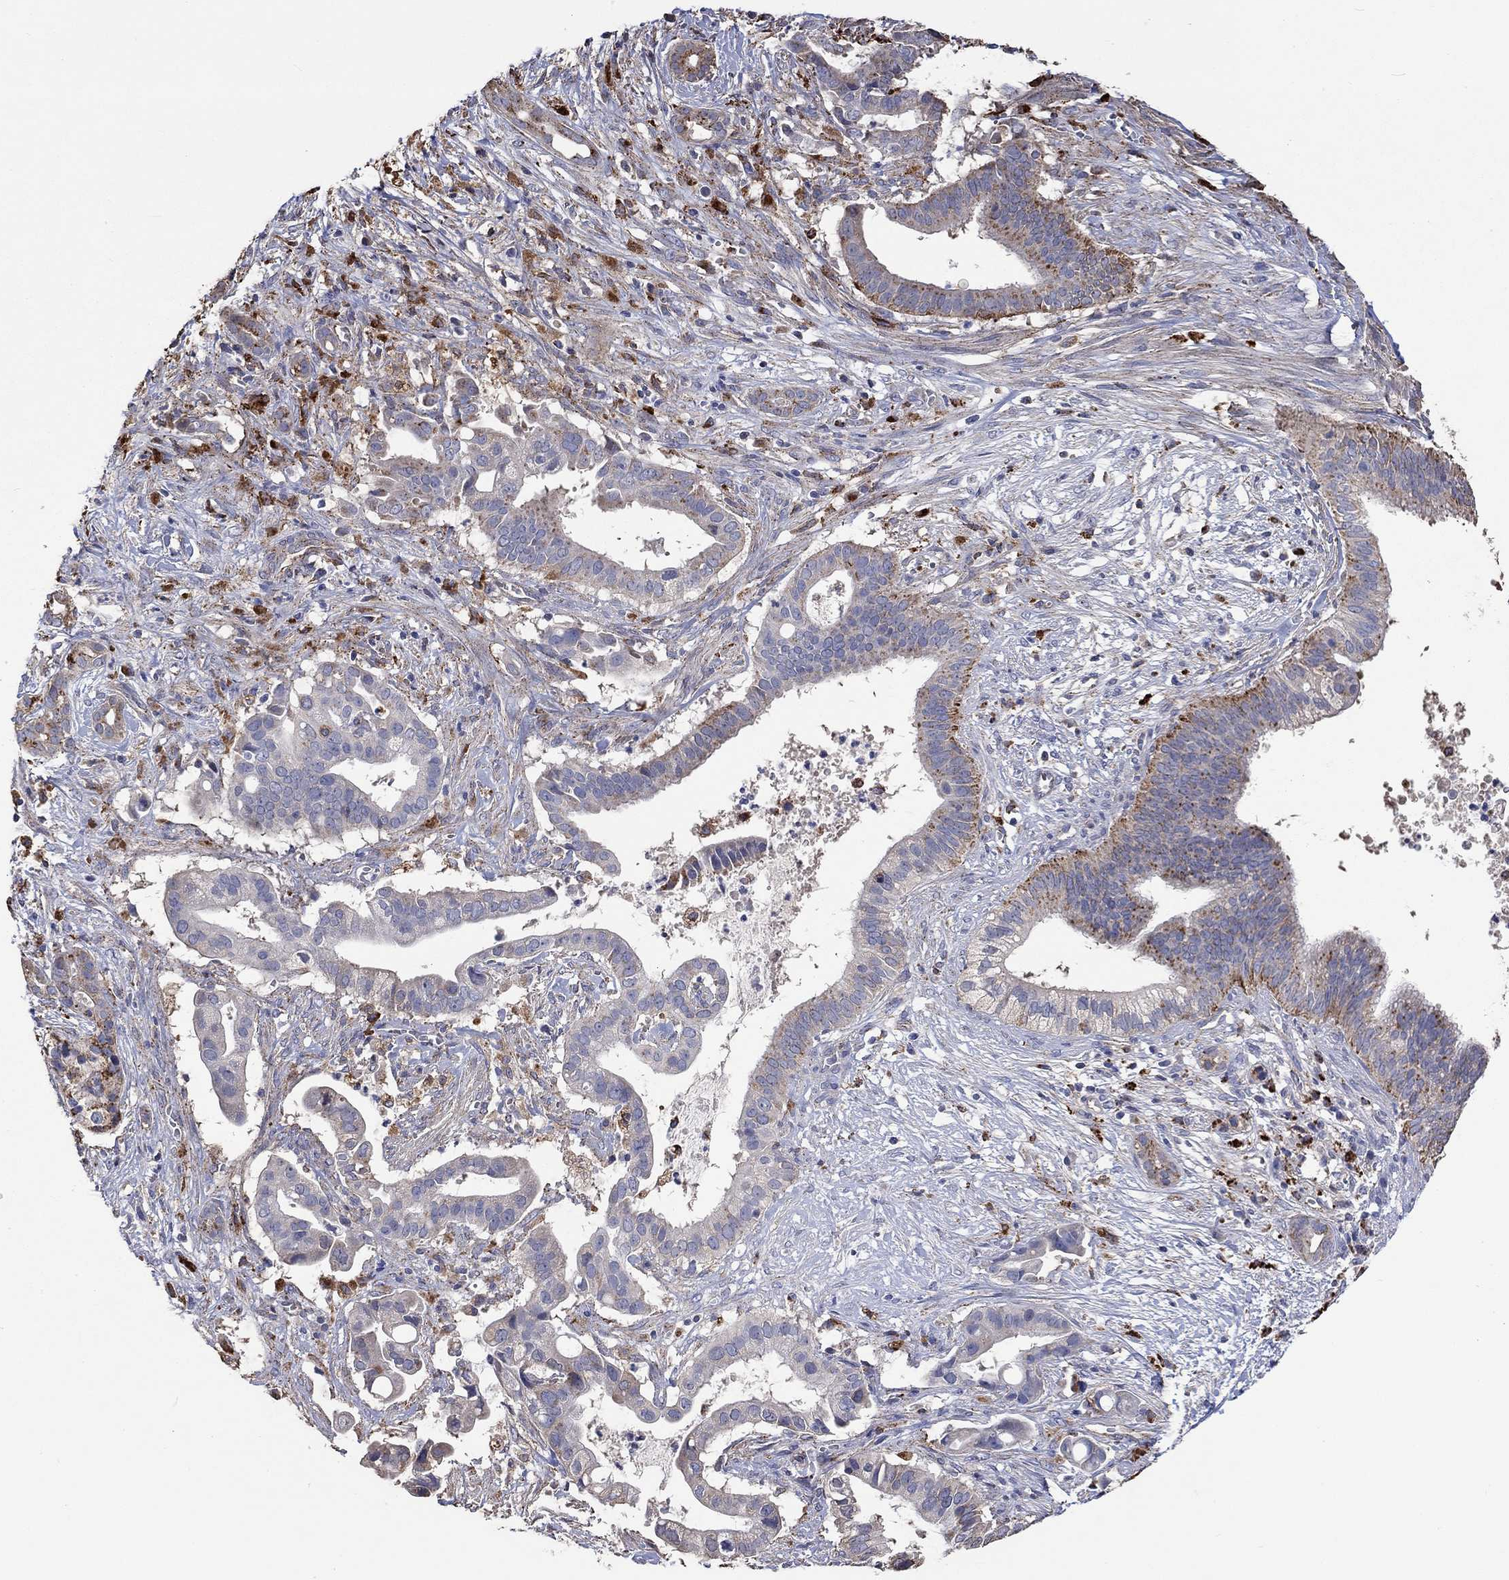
{"staining": {"intensity": "moderate", "quantity": "<25%", "location": "cytoplasmic/membranous"}, "tissue": "pancreatic cancer", "cell_type": "Tumor cells", "image_type": "cancer", "snomed": [{"axis": "morphology", "description": "Adenocarcinoma, NOS"}, {"axis": "topography", "description": "Pancreas"}], "caption": "Immunohistochemistry photomicrograph of human adenocarcinoma (pancreatic) stained for a protein (brown), which reveals low levels of moderate cytoplasmic/membranous positivity in approximately <25% of tumor cells.", "gene": "CTSB", "patient": {"sex": "male", "age": 61}}